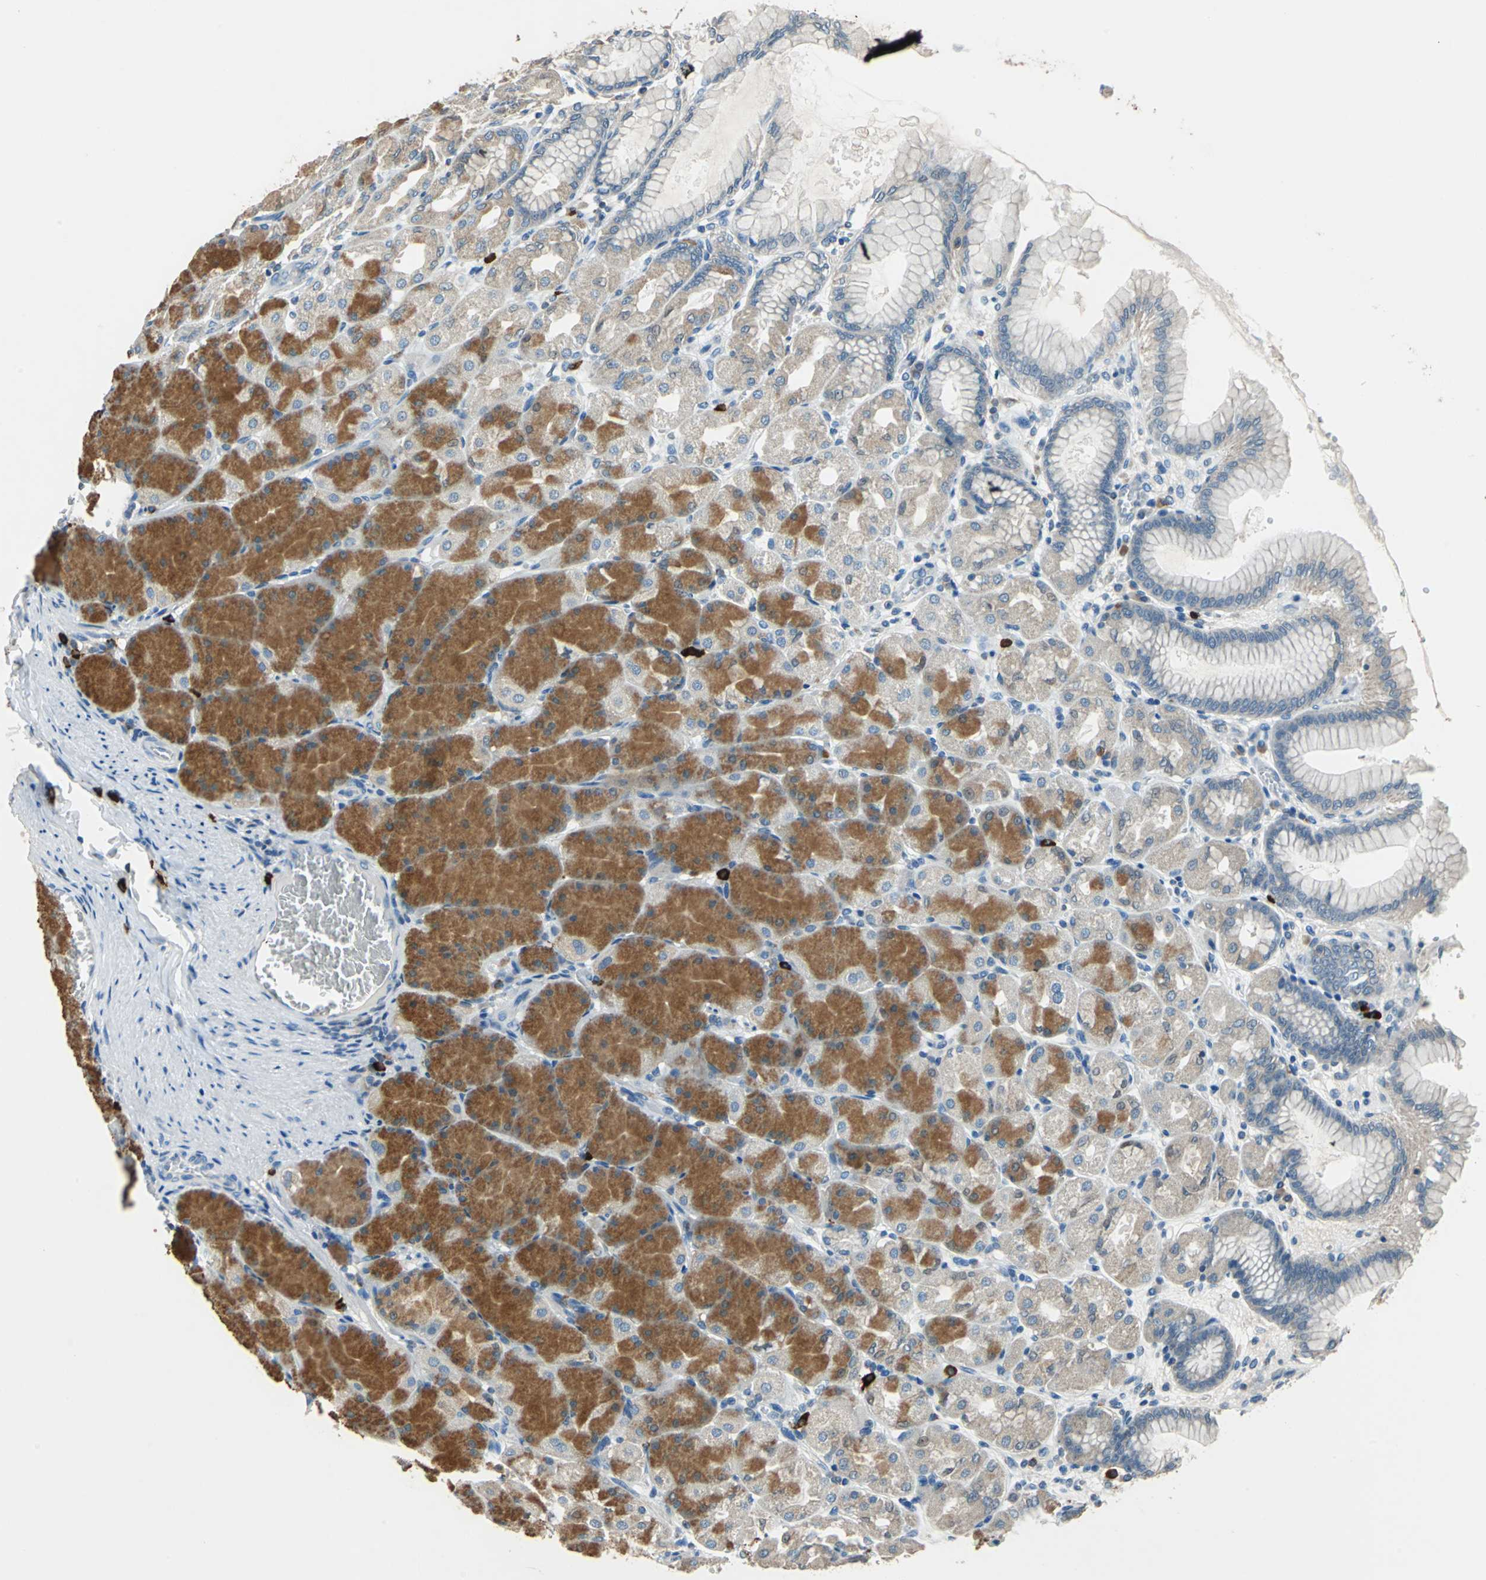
{"staining": {"intensity": "moderate", "quantity": "25%-75%", "location": "cytoplasmic/membranous"}, "tissue": "stomach", "cell_type": "Glandular cells", "image_type": "normal", "snomed": [{"axis": "morphology", "description": "Normal tissue, NOS"}, {"axis": "topography", "description": "Stomach, upper"}], "caption": "Protein expression analysis of normal human stomach reveals moderate cytoplasmic/membranous expression in approximately 25%-75% of glandular cells. (DAB (3,3'-diaminobenzidine) = brown stain, brightfield microscopy at high magnification).", "gene": "CPA3", "patient": {"sex": "female", "age": 56}}